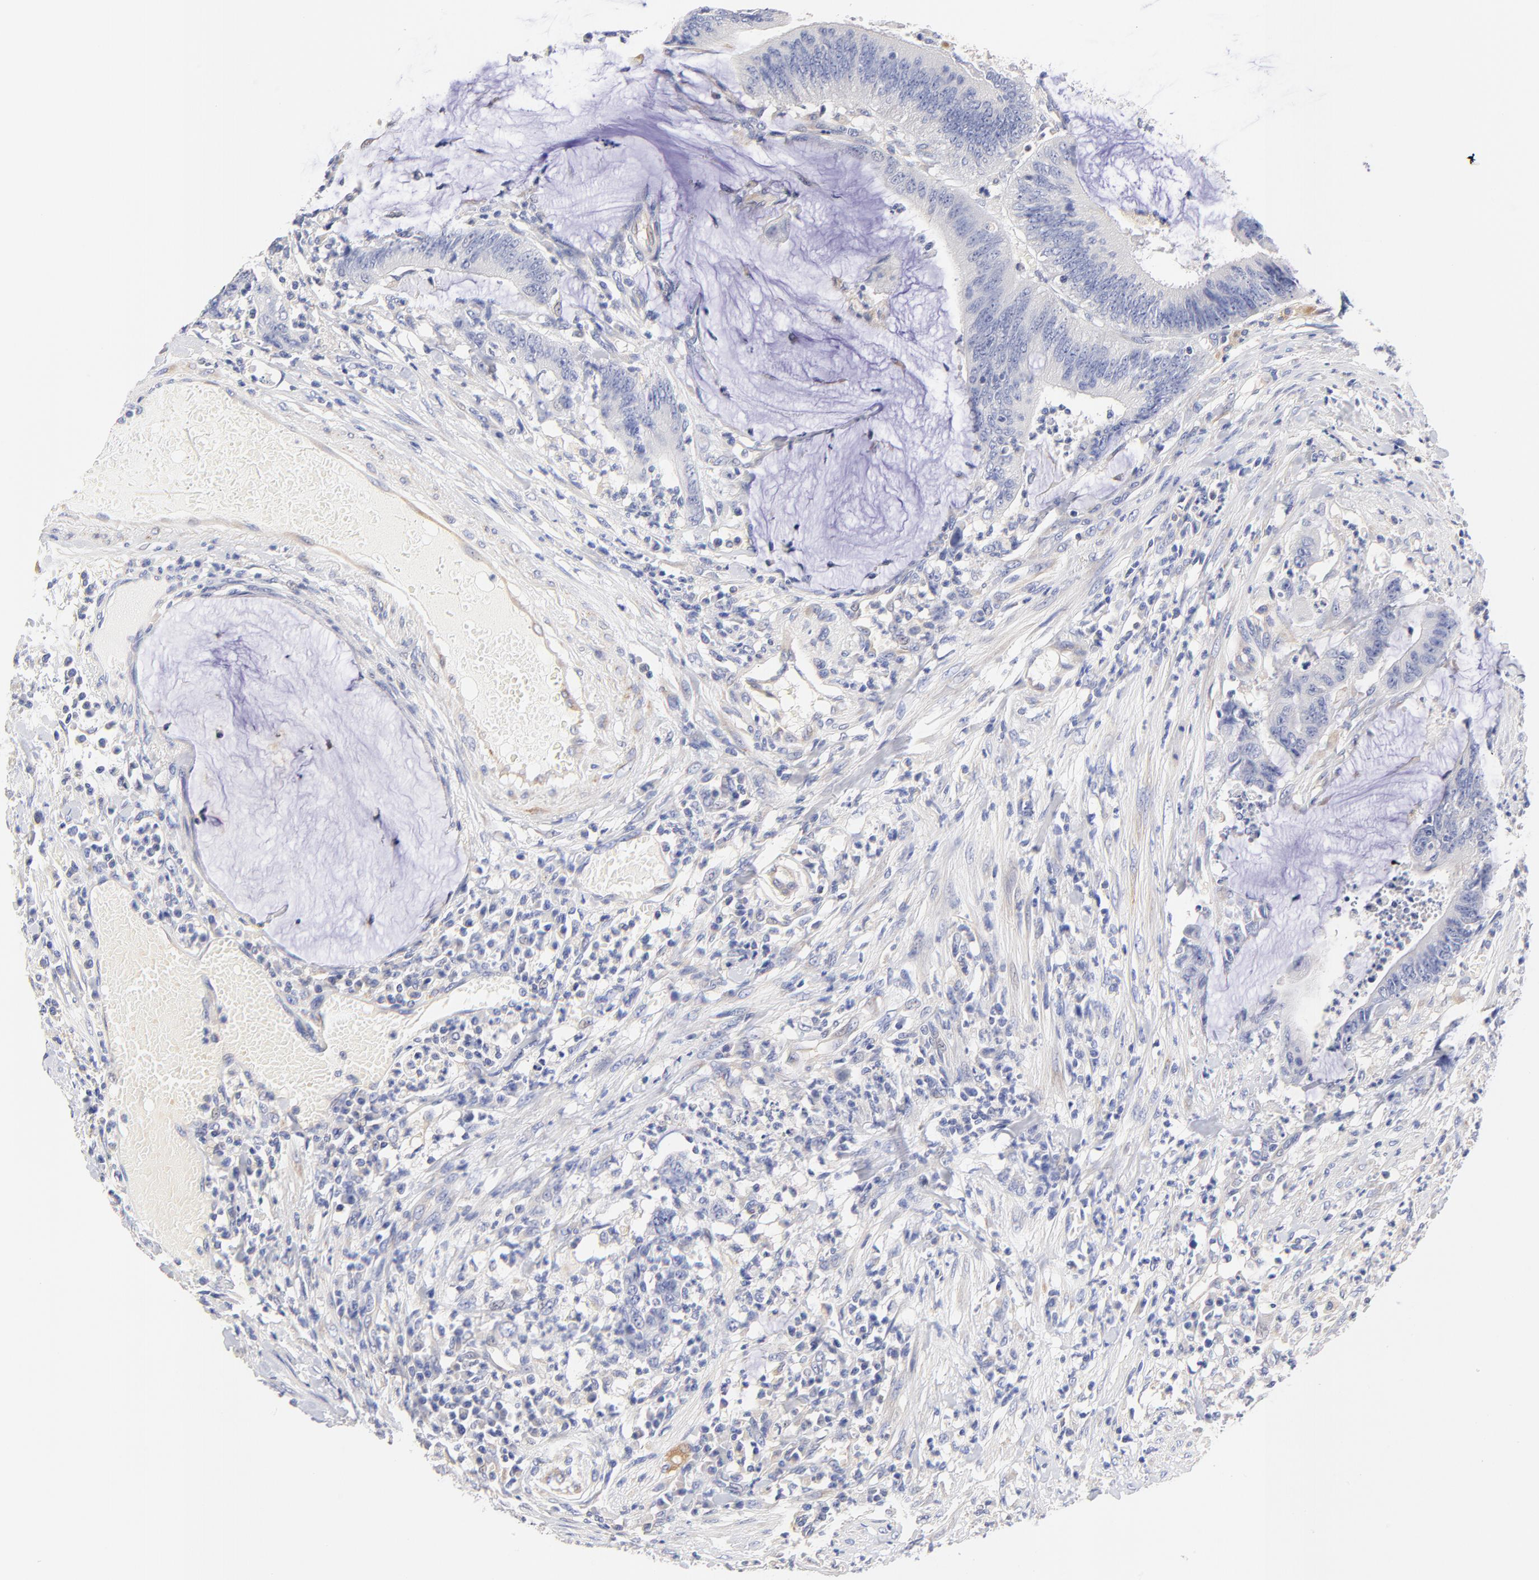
{"staining": {"intensity": "negative", "quantity": "none", "location": "none"}, "tissue": "colorectal cancer", "cell_type": "Tumor cells", "image_type": "cancer", "snomed": [{"axis": "morphology", "description": "Adenocarcinoma, NOS"}, {"axis": "topography", "description": "Rectum"}], "caption": "Protein analysis of colorectal adenocarcinoma reveals no significant positivity in tumor cells.", "gene": "HS3ST1", "patient": {"sex": "female", "age": 66}}